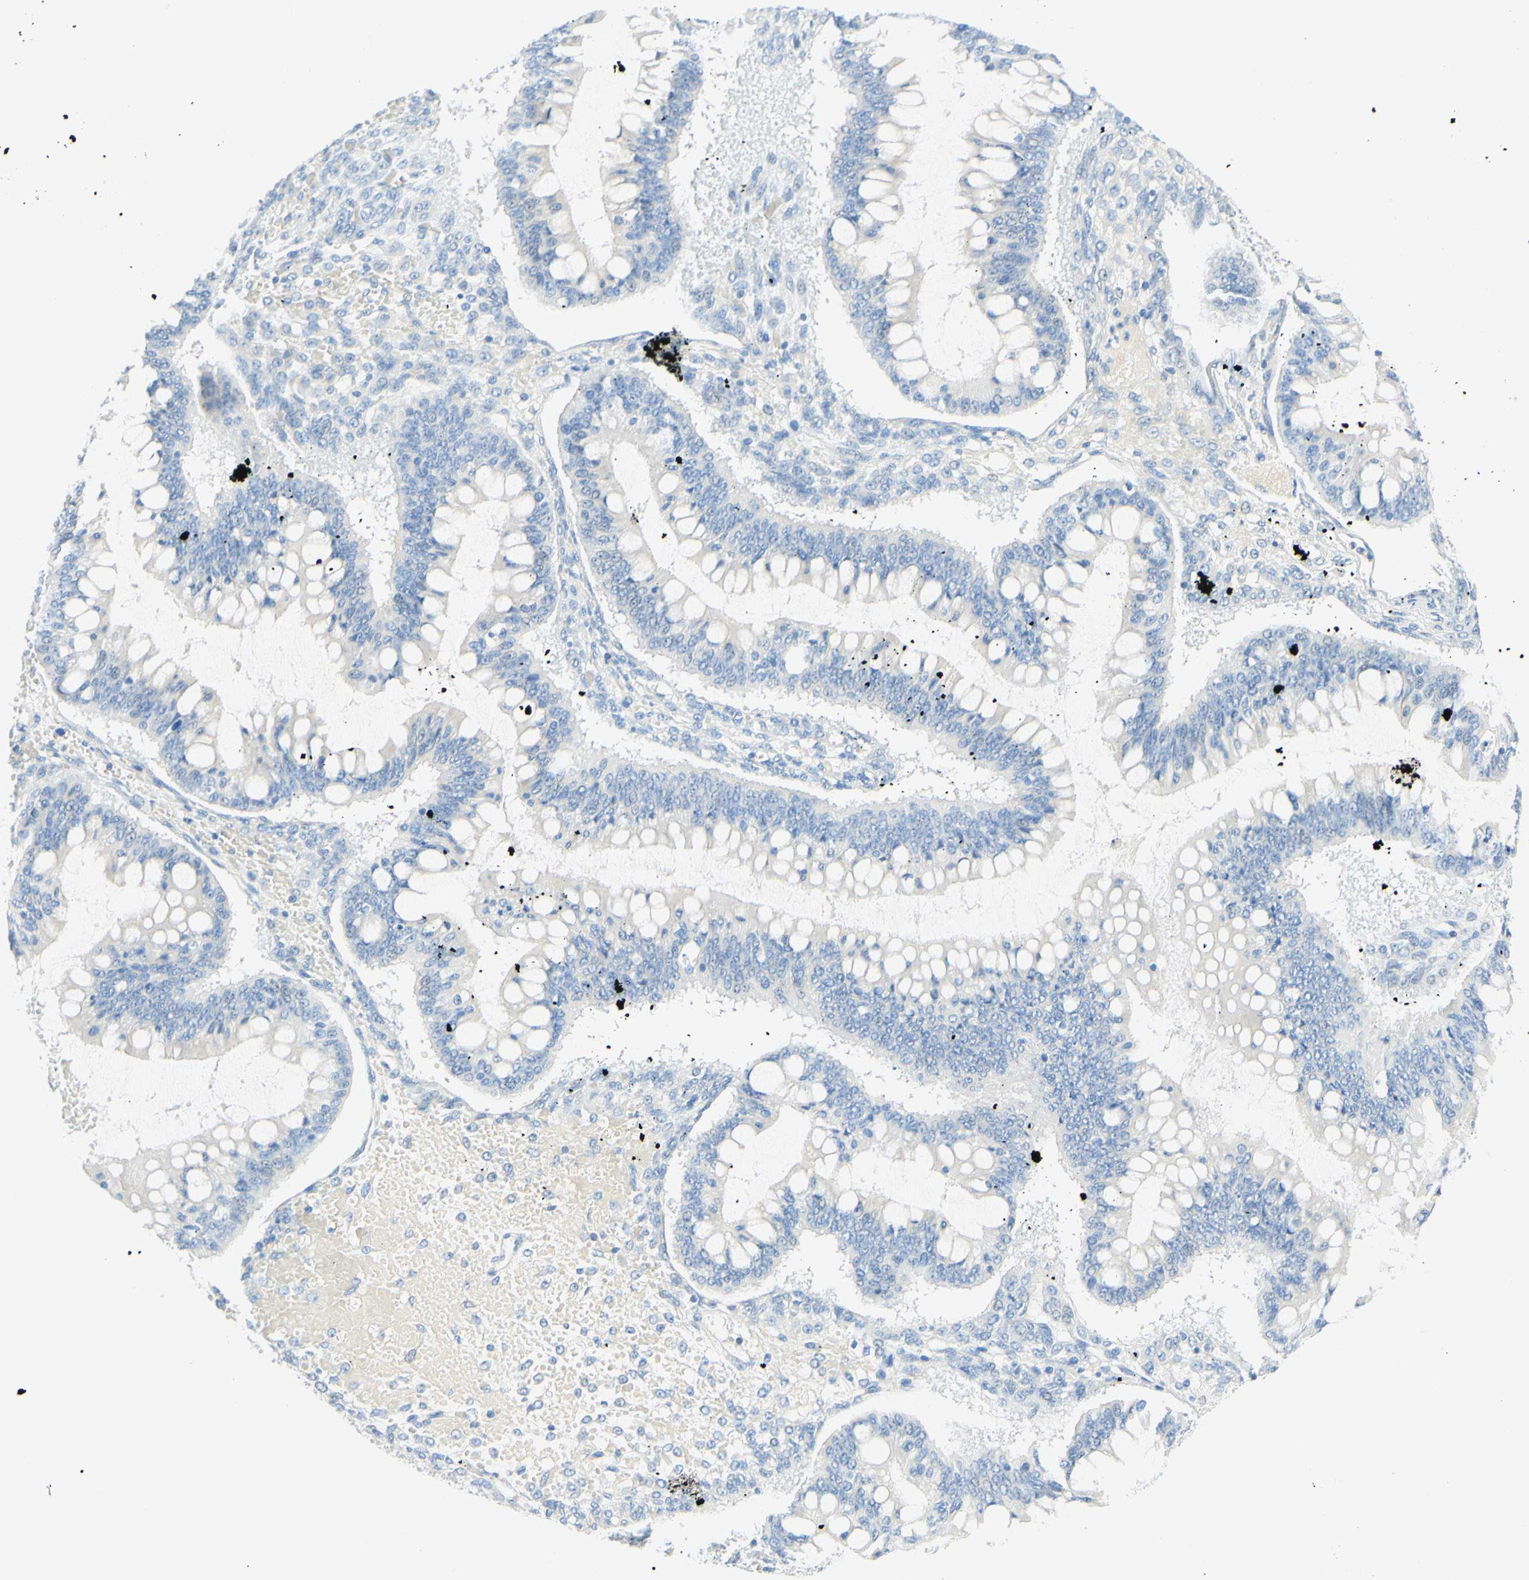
{"staining": {"intensity": "negative", "quantity": "none", "location": "none"}, "tissue": "ovarian cancer", "cell_type": "Tumor cells", "image_type": "cancer", "snomed": [{"axis": "morphology", "description": "Cystadenocarcinoma, mucinous, NOS"}, {"axis": "topography", "description": "Ovary"}], "caption": "There is no significant expression in tumor cells of mucinous cystadenocarcinoma (ovarian). Nuclei are stained in blue.", "gene": "LAT", "patient": {"sex": "female", "age": 73}}